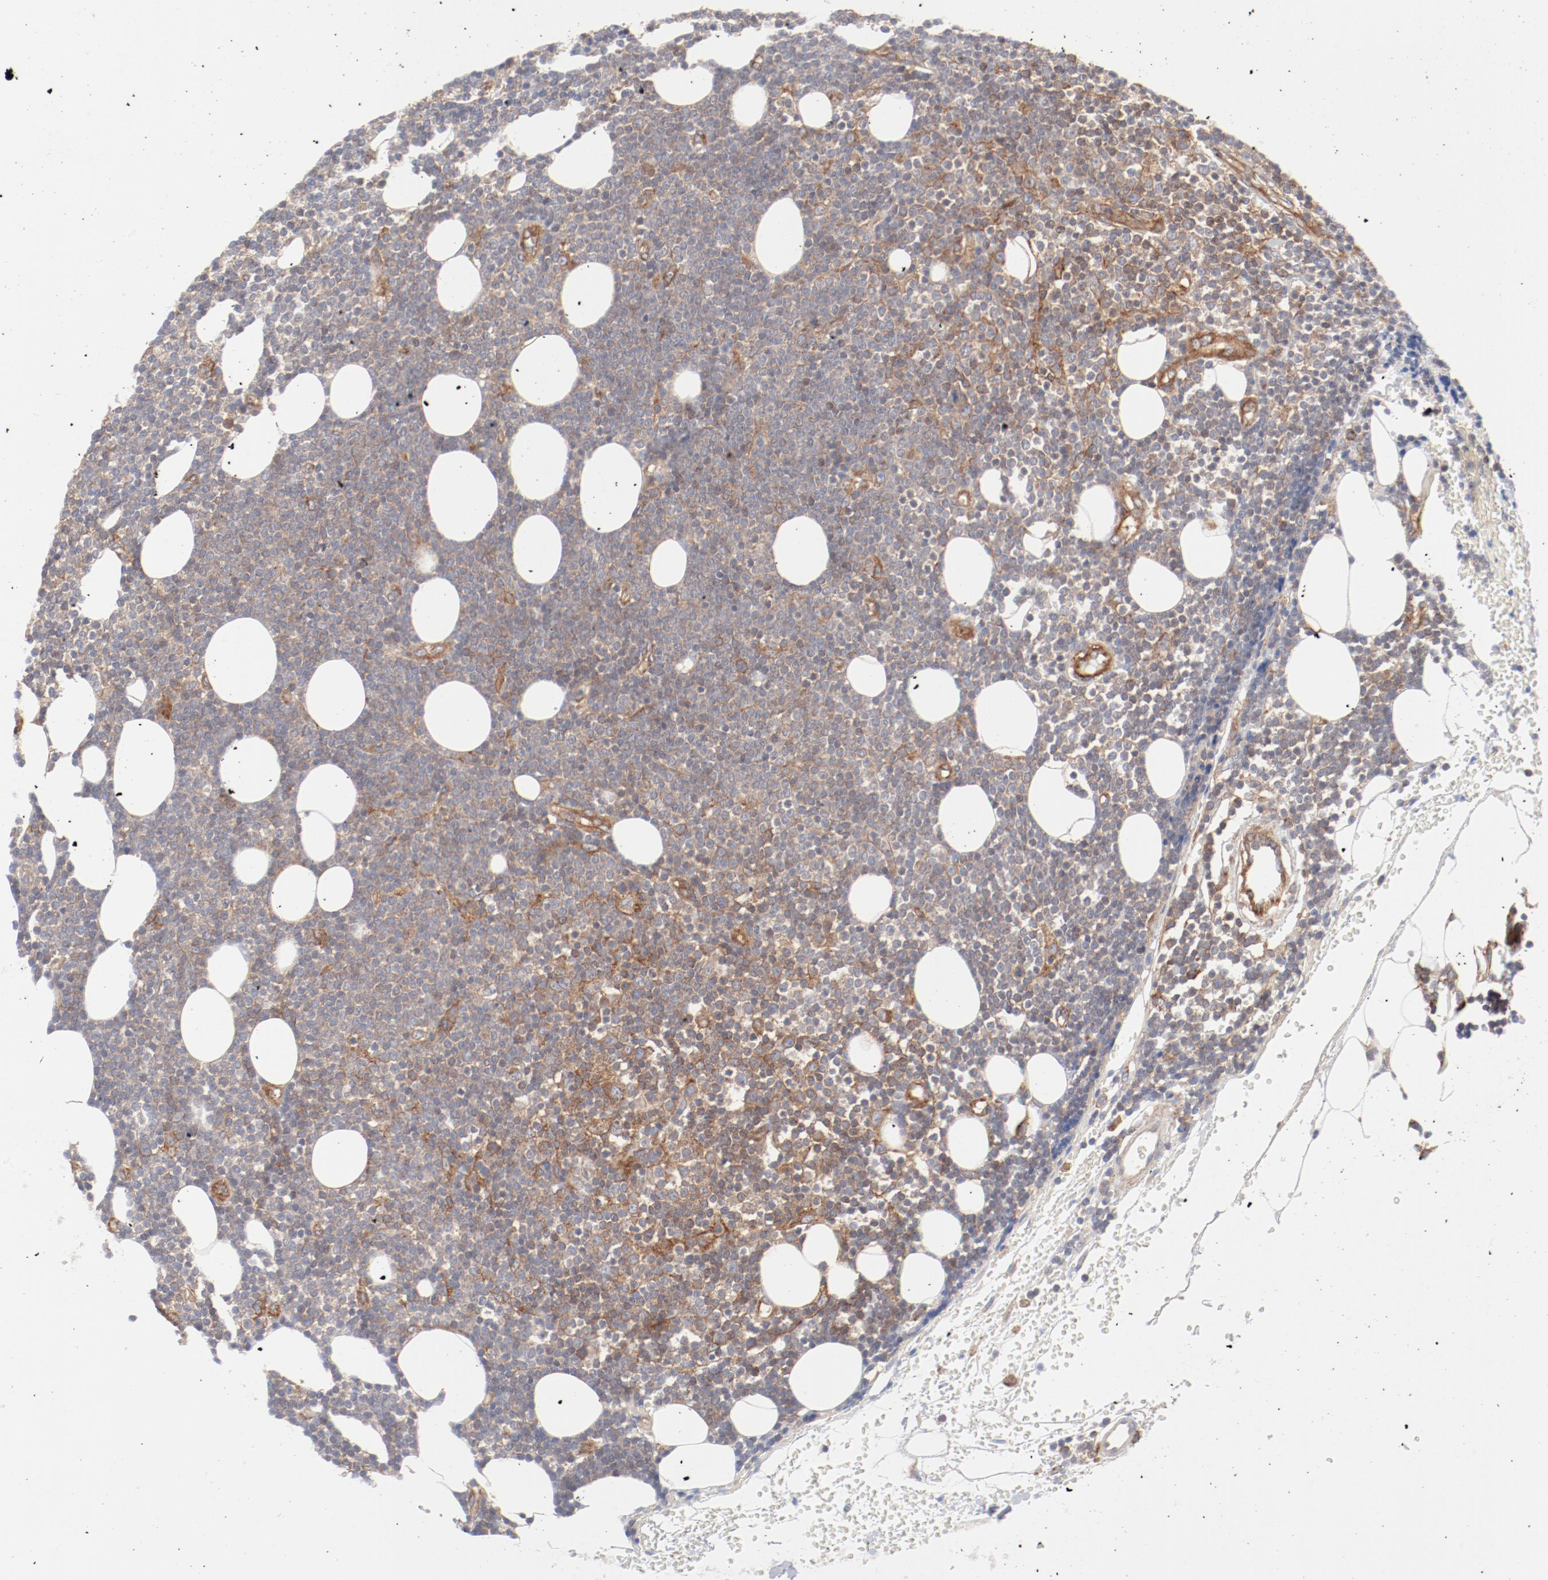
{"staining": {"intensity": "moderate", "quantity": "25%-75%", "location": "cytoplasmic/membranous"}, "tissue": "lymphoma", "cell_type": "Tumor cells", "image_type": "cancer", "snomed": [{"axis": "morphology", "description": "Malignant lymphoma, non-Hodgkin's type, Low grade"}, {"axis": "topography", "description": "Soft tissue"}], "caption": "This is an image of IHC staining of lymphoma, which shows moderate staining in the cytoplasmic/membranous of tumor cells.", "gene": "AP2A1", "patient": {"sex": "male", "age": 92}}